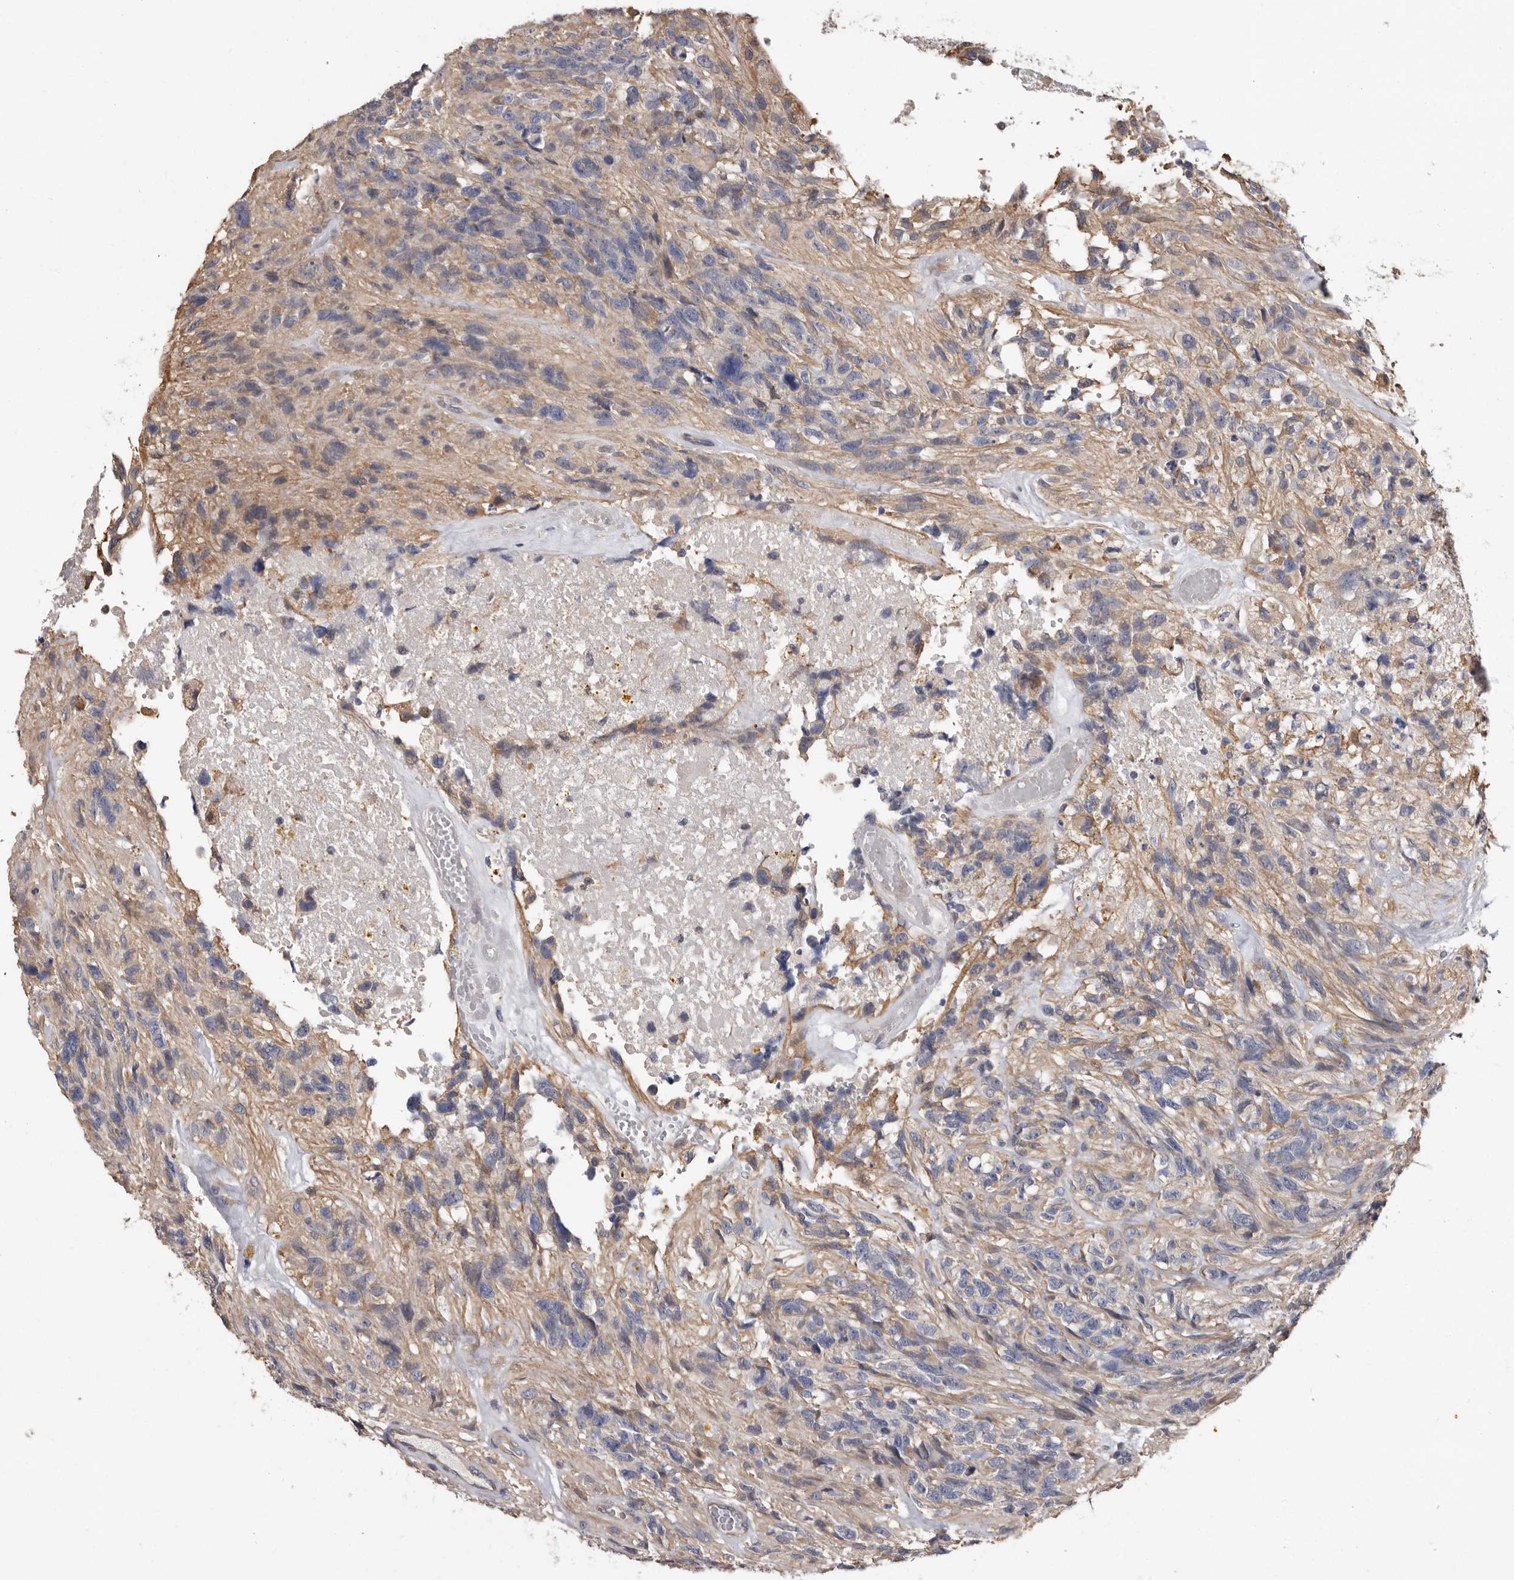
{"staining": {"intensity": "negative", "quantity": "none", "location": "none"}, "tissue": "glioma", "cell_type": "Tumor cells", "image_type": "cancer", "snomed": [{"axis": "morphology", "description": "Glioma, malignant, High grade"}, {"axis": "topography", "description": "Brain"}], "caption": "Glioma was stained to show a protein in brown. There is no significant expression in tumor cells.", "gene": "MRPL18", "patient": {"sex": "male", "age": 69}}